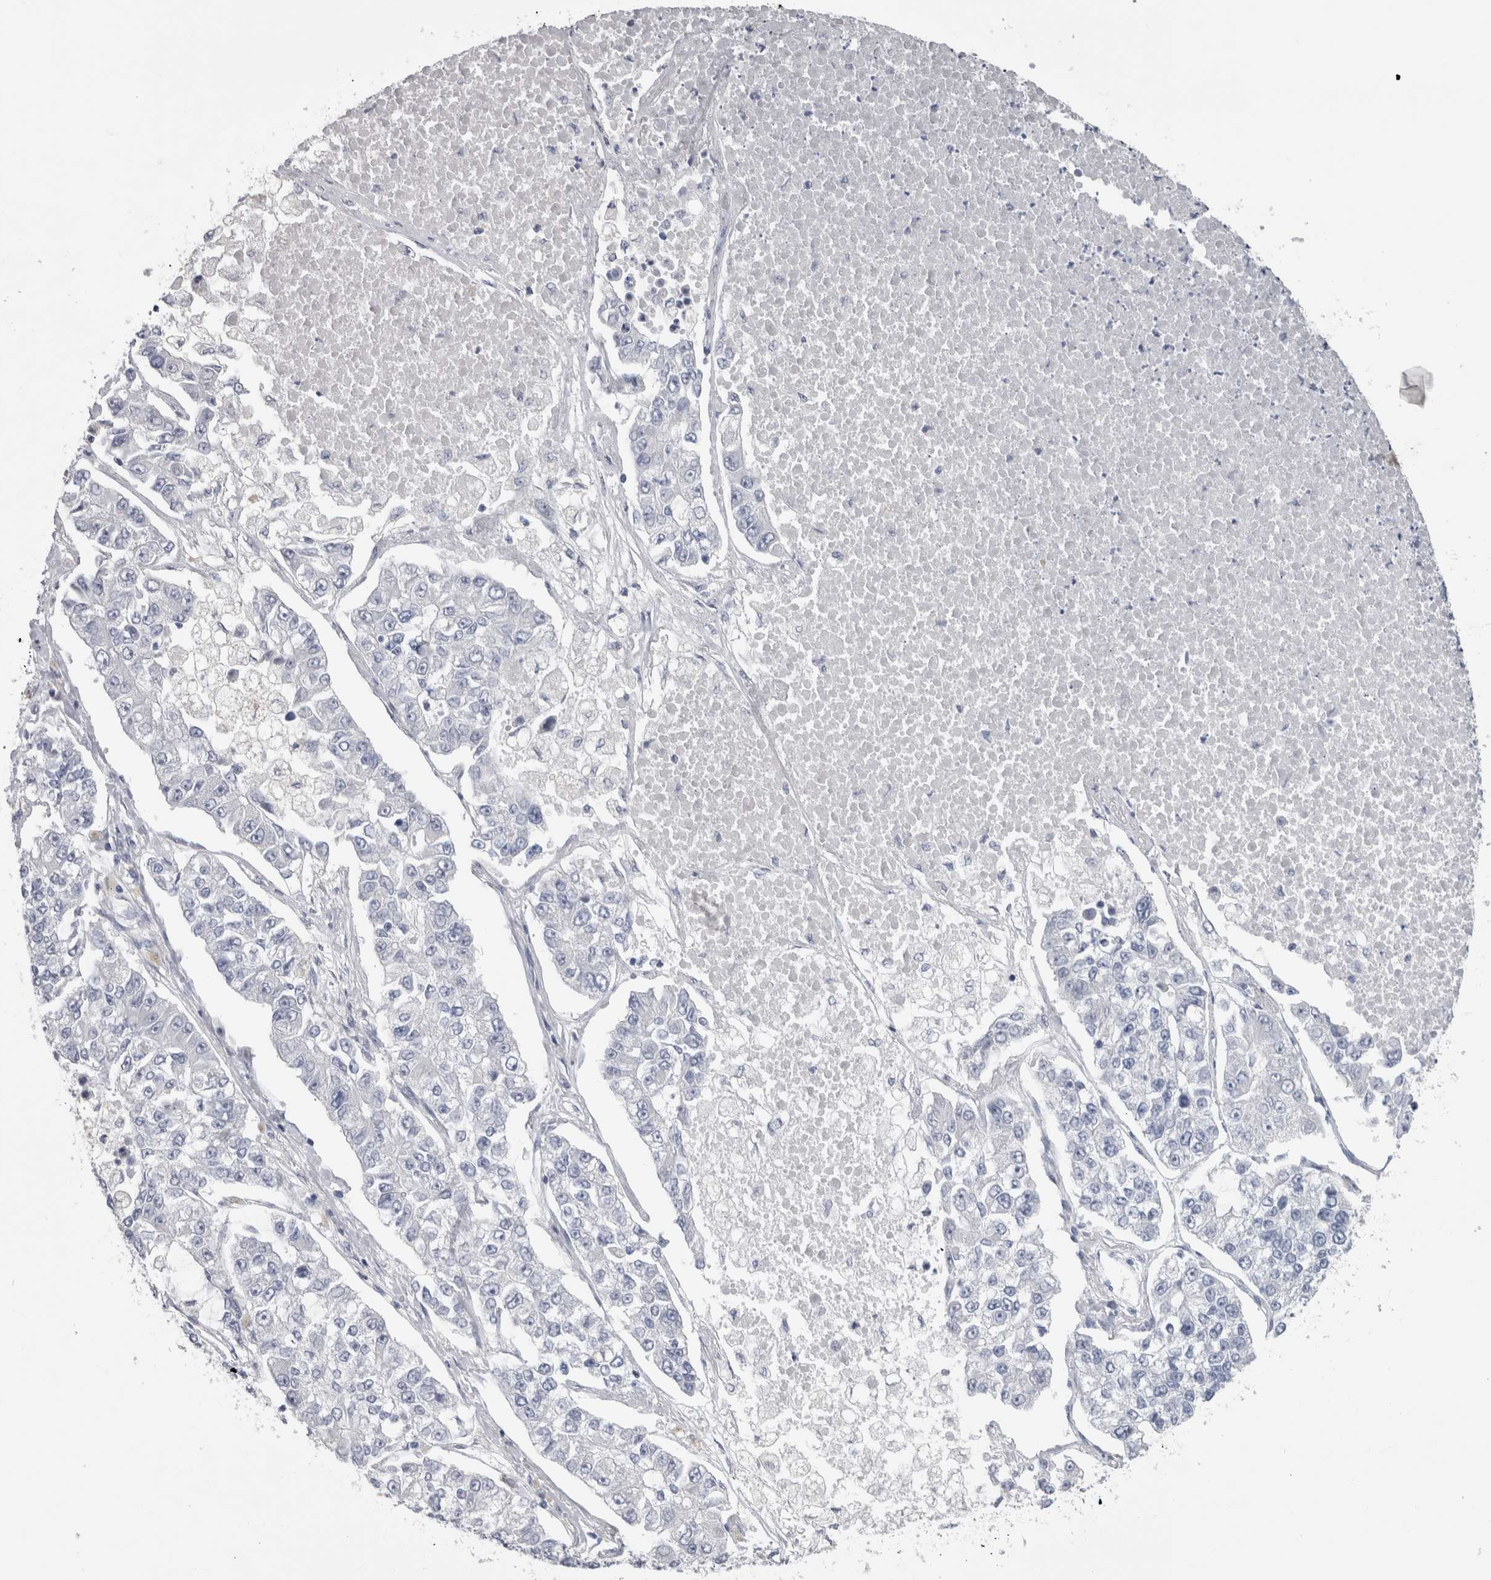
{"staining": {"intensity": "negative", "quantity": "none", "location": "none"}, "tissue": "lung cancer", "cell_type": "Tumor cells", "image_type": "cancer", "snomed": [{"axis": "morphology", "description": "Adenocarcinoma, NOS"}, {"axis": "topography", "description": "Lung"}], "caption": "Lung cancer (adenocarcinoma) was stained to show a protein in brown. There is no significant staining in tumor cells.", "gene": "MSMB", "patient": {"sex": "male", "age": 49}}